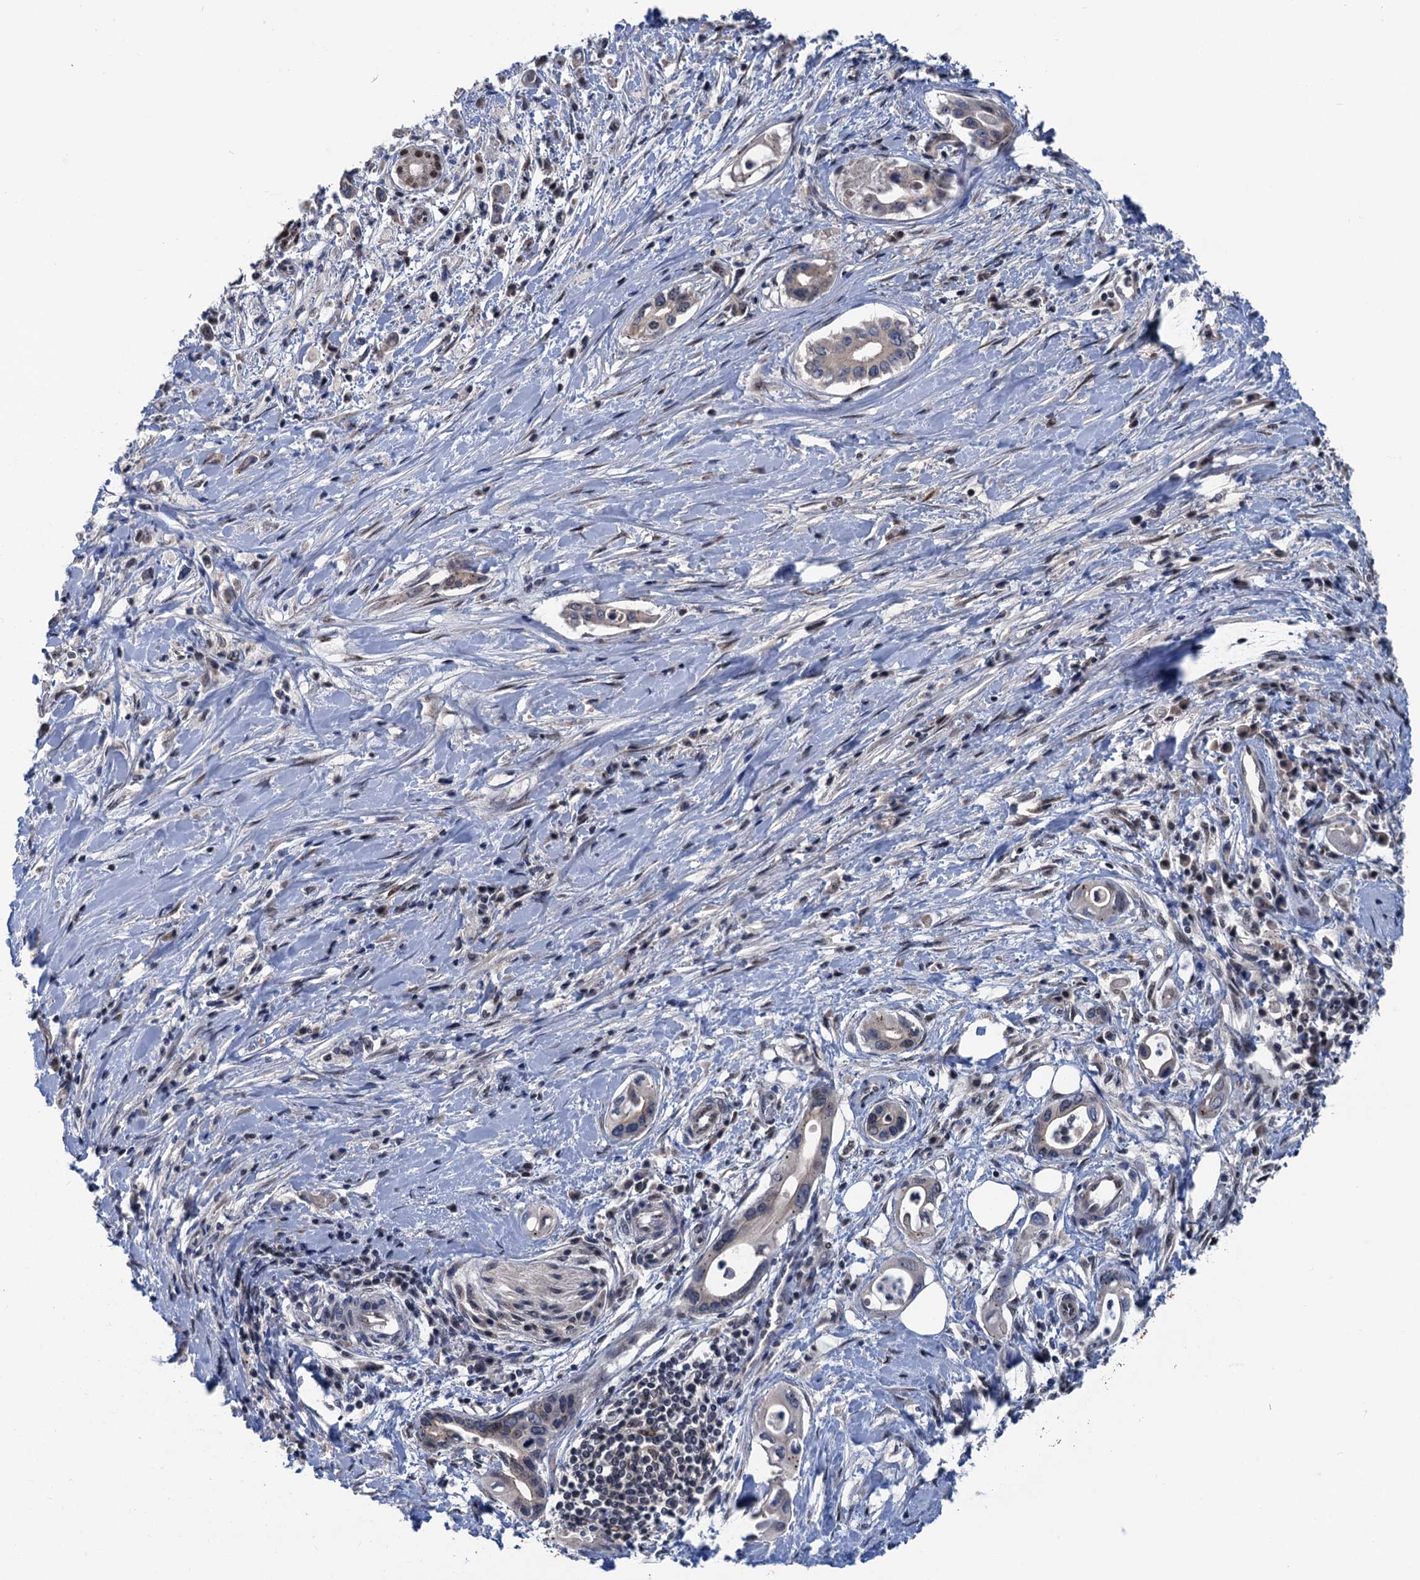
{"staining": {"intensity": "negative", "quantity": "none", "location": "none"}, "tissue": "pancreatic cancer", "cell_type": "Tumor cells", "image_type": "cancer", "snomed": [{"axis": "morphology", "description": "Adenocarcinoma, NOS"}, {"axis": "topography", "description": "Pancreas"}], "caption": "Pancreatic cancer was stained to show a protein in brown. There is no significant staining in tumor cells.", "gene": "RASSF4", "patient": {"sex": "female", "age": 66}}